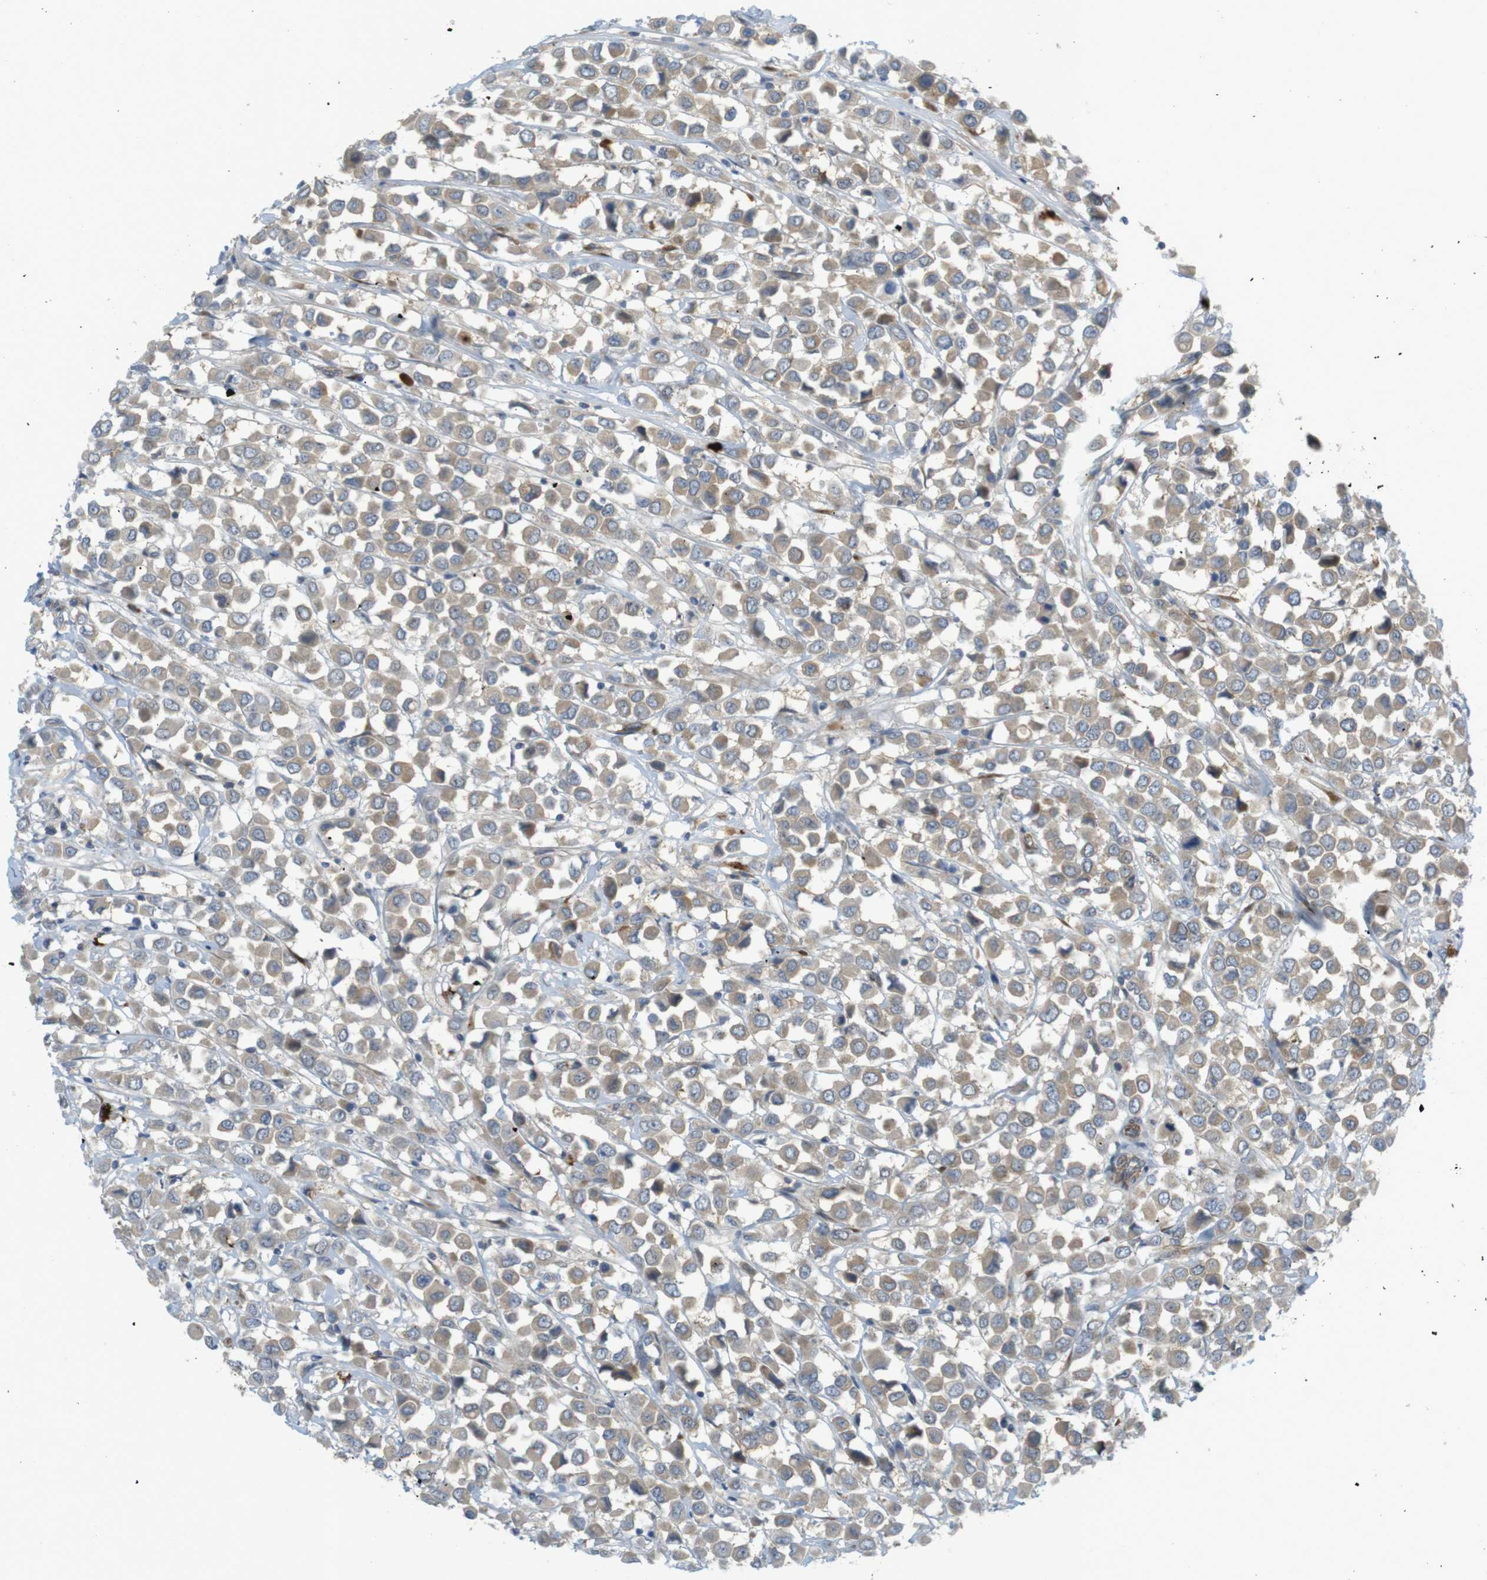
{"staining": {"intensity": "weak", "quantity": ">75%", "location": "cytoplasmic/membranous"}, "tissue": "breast cancer", "cell_type": "Tumor cells", "image_type": "cancer", "snomed": [{"axis": "morphology", "description": "Duct carcinoma"}, {"axis": "topography", "description": "Breast"}], "caption": "A high-resolution photomicrograph shows immunohistochemistry staining of breast cancer, which displays weak cytoplasmic/membranous positivity in about >75% of tumor cells.", "gene": "GJC3", "patient": {"sex": "female", "age": 61}}